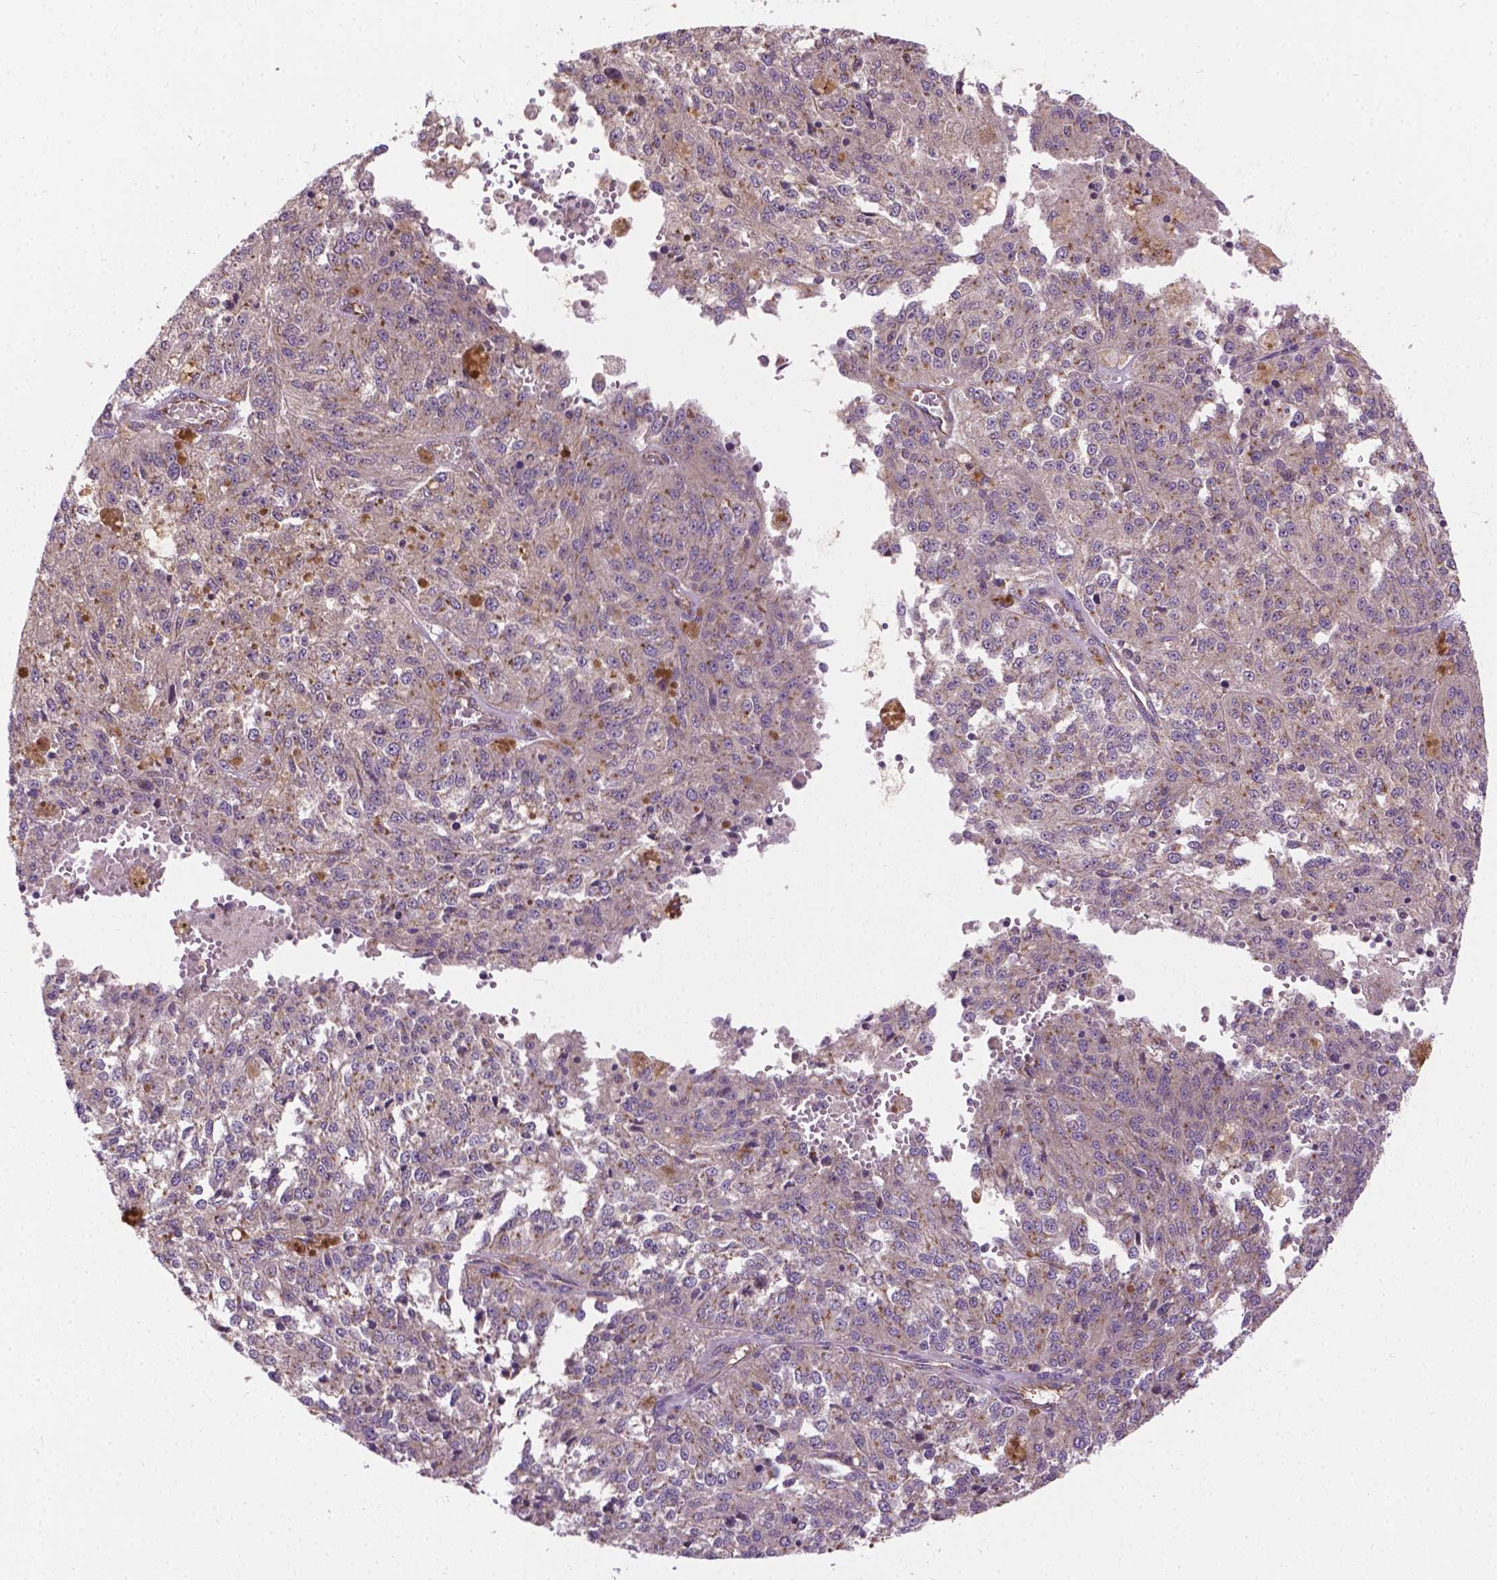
{"staining": {"intensity": "negative", "quantity": "none", "location": "none"}, "tissue": "melanoma", "cell_type": "Tumor cells", "image_type": "cancer", "snomed": [{"axis": "morphology", "description": "Malignant melanoma, Metastatic site"}, {"axis": "topography", "description": "Lymph node"}], "caption": "Tumor cells show no significant protein expression in malignant melanoma (metastatic site).", "gene": "MZT1", "patient": {"sex": "female", "age": 64}}